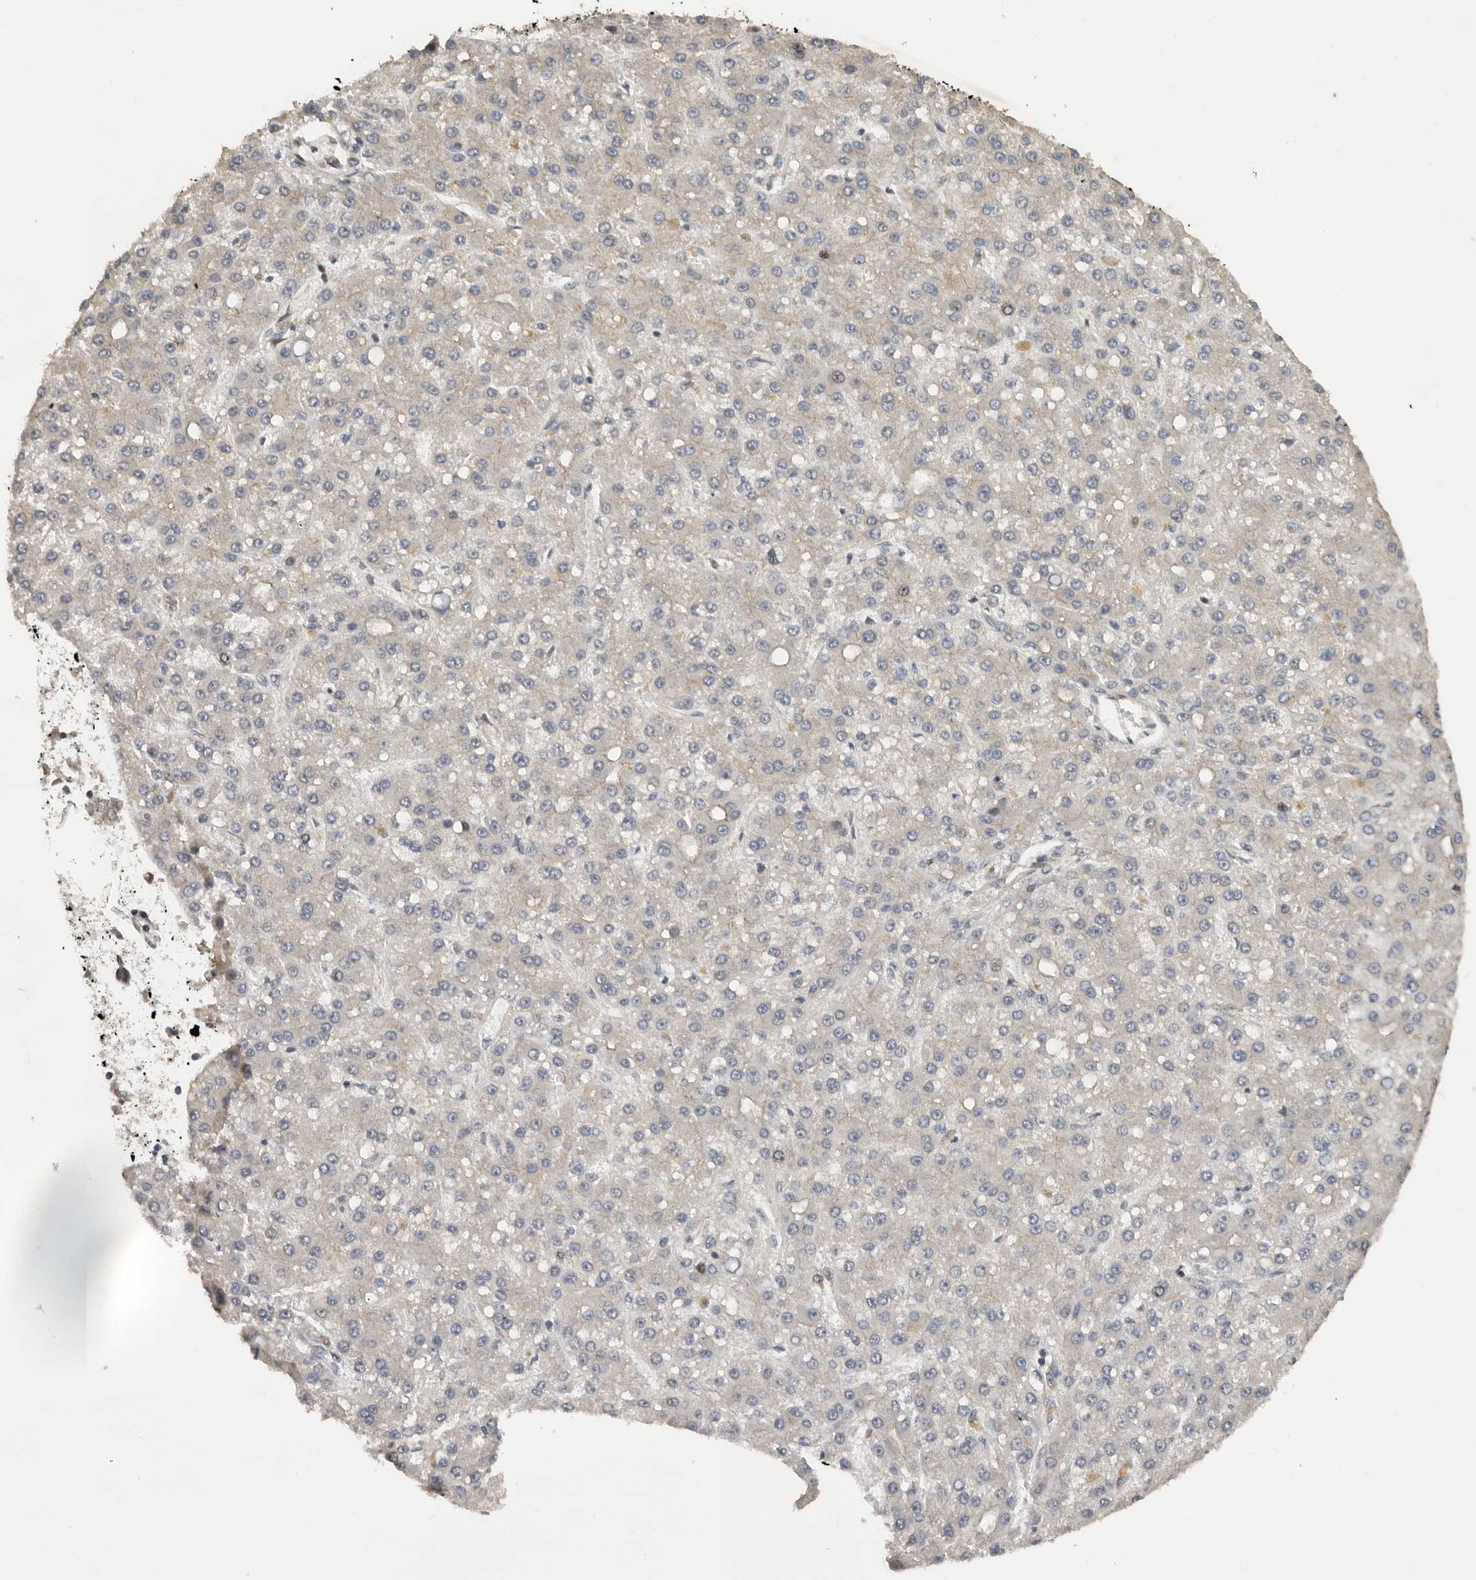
{"staining": {"intensity": "negative", "quantity": "none", "location": "none"}, "tissue": "liver cancer", "cell_type": "Tumor cells", "image_type": "cancer", "snomed": [{"axis": "morphology", "description": "Carcinoma, Hepatocellular, NOS"}, {"axis": "topography", "description": "Liver"}], "caption": "A histopathology image of human hepatocellular carcinoma (liver) is negative for staining in tumor cells. (DAB (3,3'-diaminobenzidine) IHC visualized using brightfield microscopy, high magnification).", "gene": "HENMT1", "patient": {"sex": "male", "age": 67}}